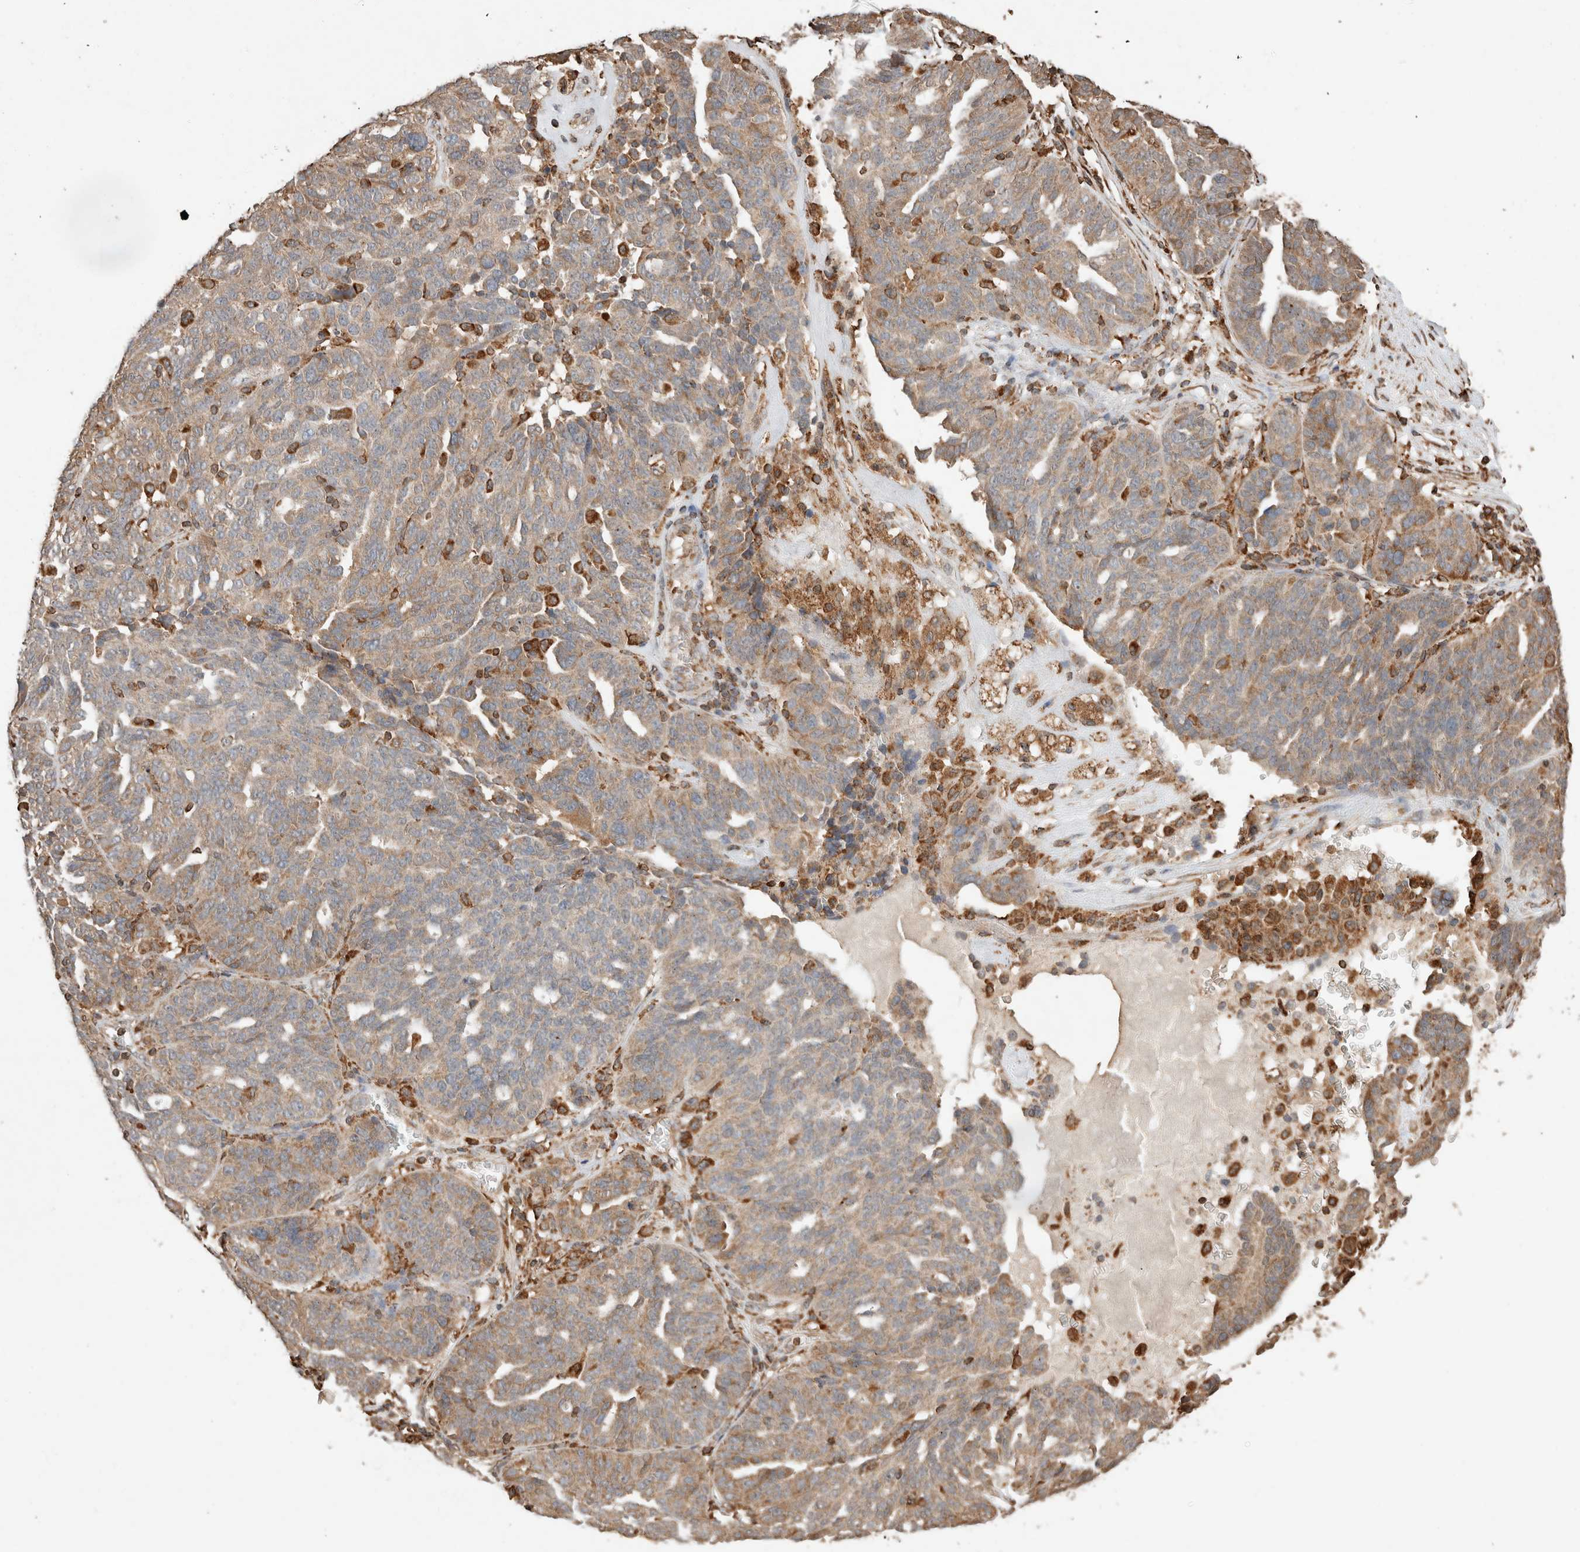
{"staining": {"intensity": "weak", "quantity": ">75%", "location": "cytoplasmic/membranous"}, "tissue": "ovarian cancer", "cell_type": "Tumor cells", "image_type": "cancer", "snomed": [{"axis": "morphology", "description": "Cystadenocarcinoma, serous, NOS"}, {"axis": "topography", "description": "Ovary"}], "caption": "An image showing weak cytoplasmic/membranous staining in about >75% of tumor cells in serous cystadenocarcinoma (ovarian), as visualized by brown immunohistochemical staining.", "gene": "ERAP1", "patient": {"sex": "female", "age": 59}}